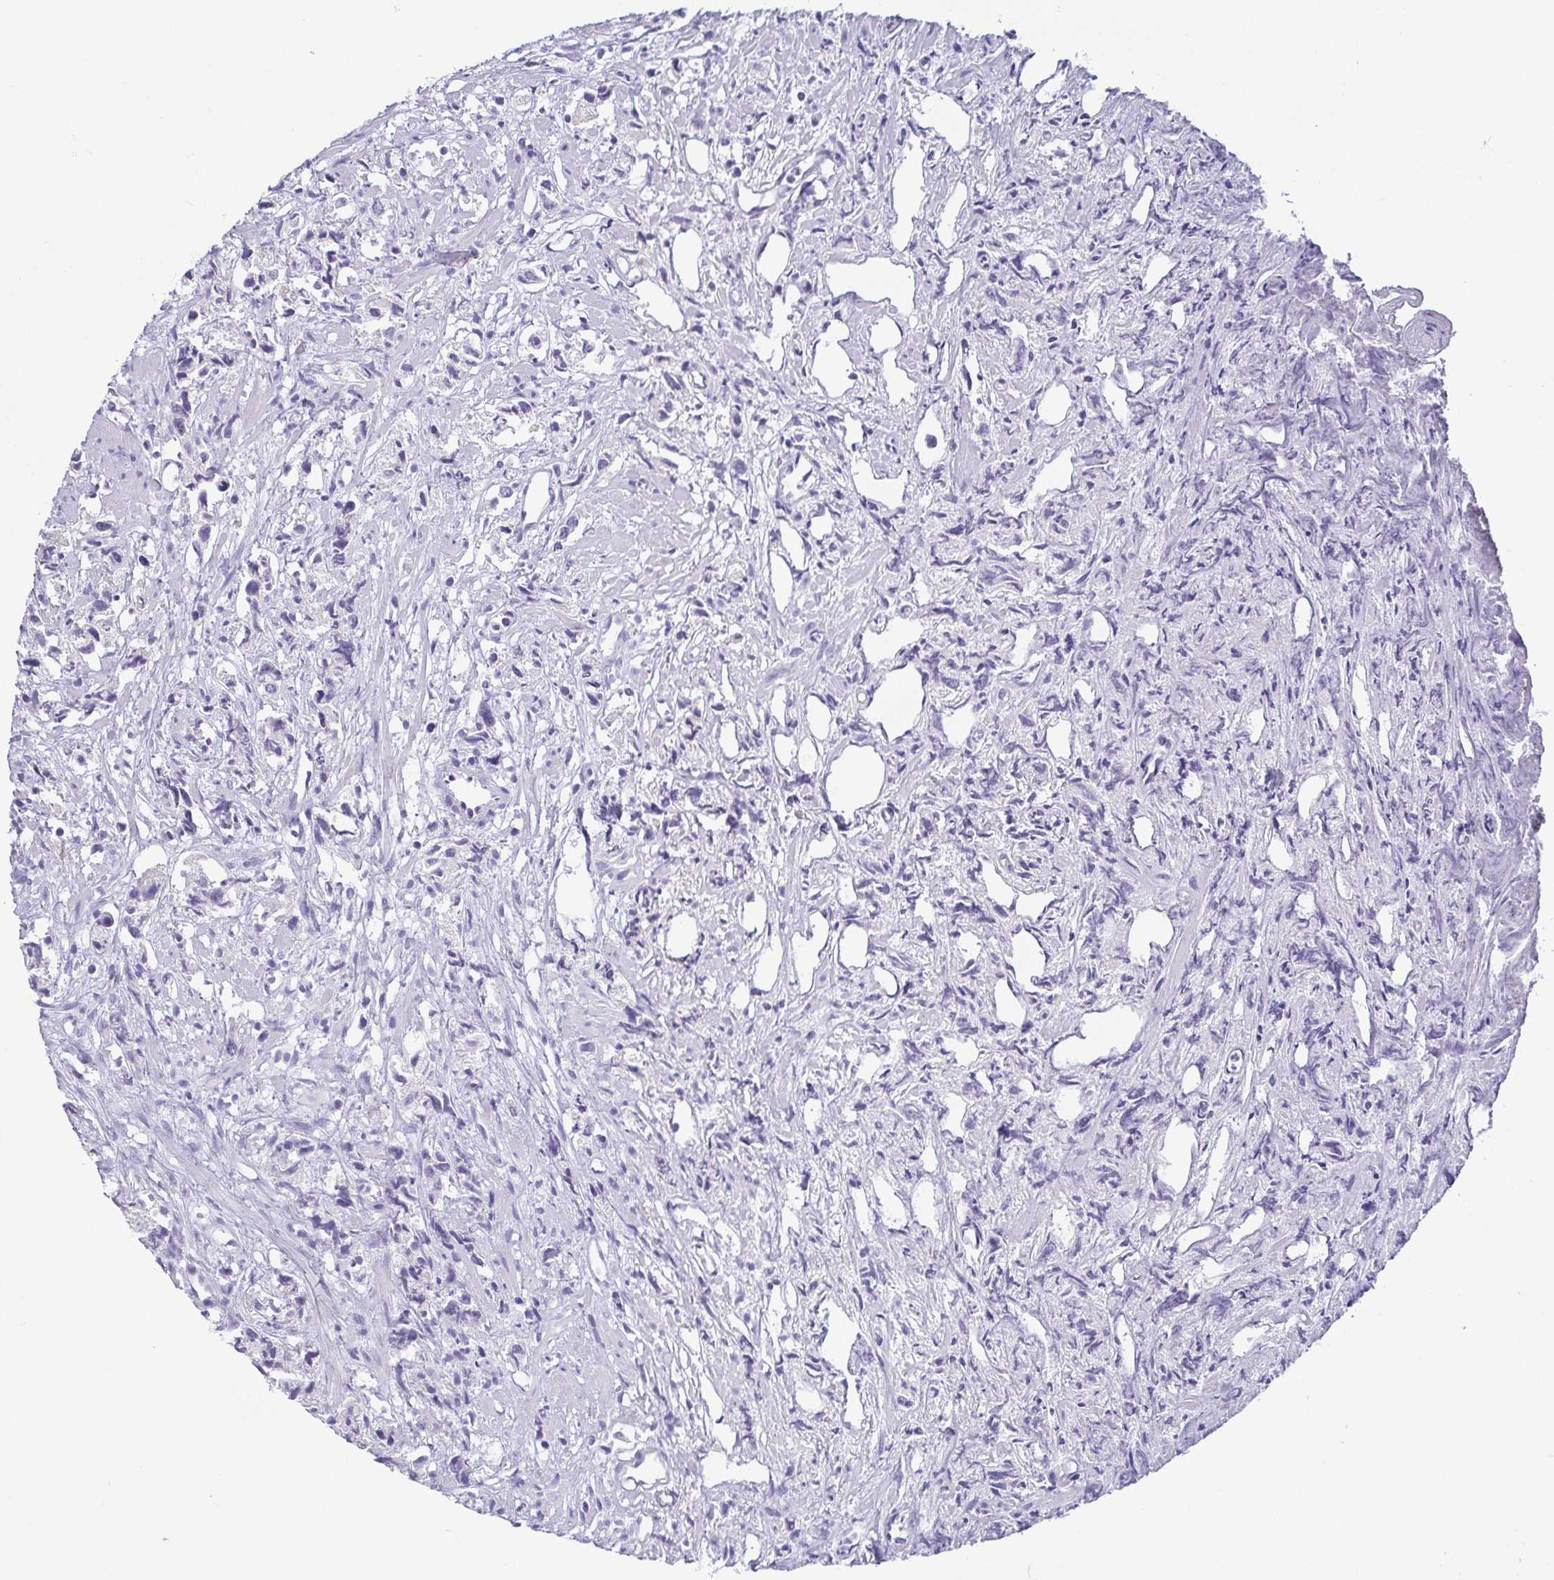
{"staining": {"intensity": "negative", "quantity": "none", "location": "none"}, "tissue": "prostate cancer", "cell_type": "Tumor cells", "image_type": "cancer", "snomed": [{"axis": "morphology", "description": "Adenocarcinoma, High grade"}, {"axis": "topography", "description": "Prostate"}], "caption": "Tumor cells show no significant protein positivity in prostate cancer.", "gene": "PRR27", "patient": {"sex": "male", "age": 58}}